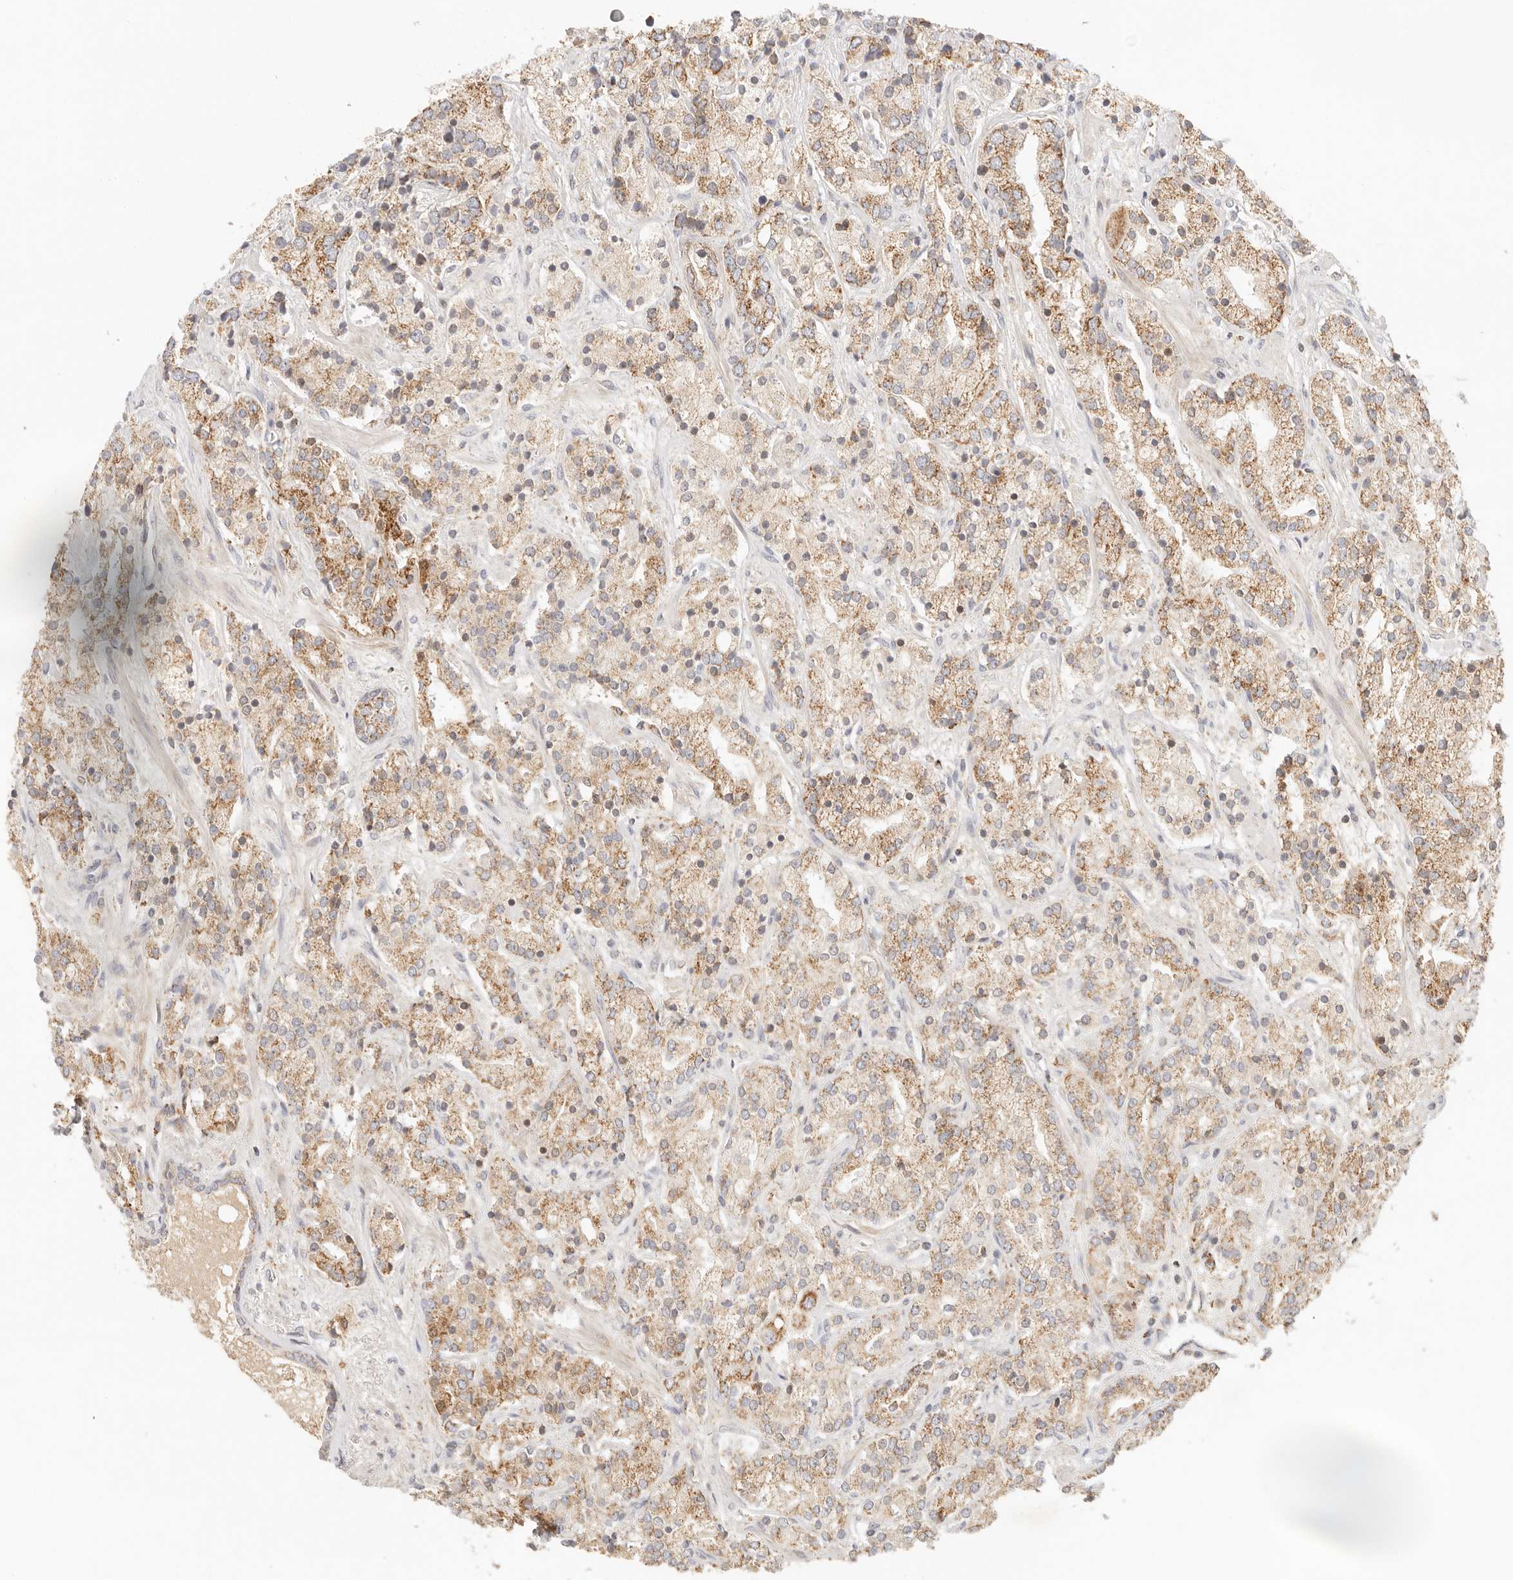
{"staining": {"intensity": "moderate", "quantity": ">75%", "location": "cytoplasmic/membranous"}, "tissue": "prostate cancer", "cell_type": "Tumor cells", "image_type": "cancer", "snomed": [{"axis": "morphology", "description": "Adenocarcinoma, High grade"}, {"axis": "topography", "description": "Prostate"}], "caption": "This is an image of IHC staining of prostate cancer, which shows moderate expression in the cytoplasmic/membranous of tumor cells.", "gene": "COA6", "patient": {"sex": "male", "age": 71}}